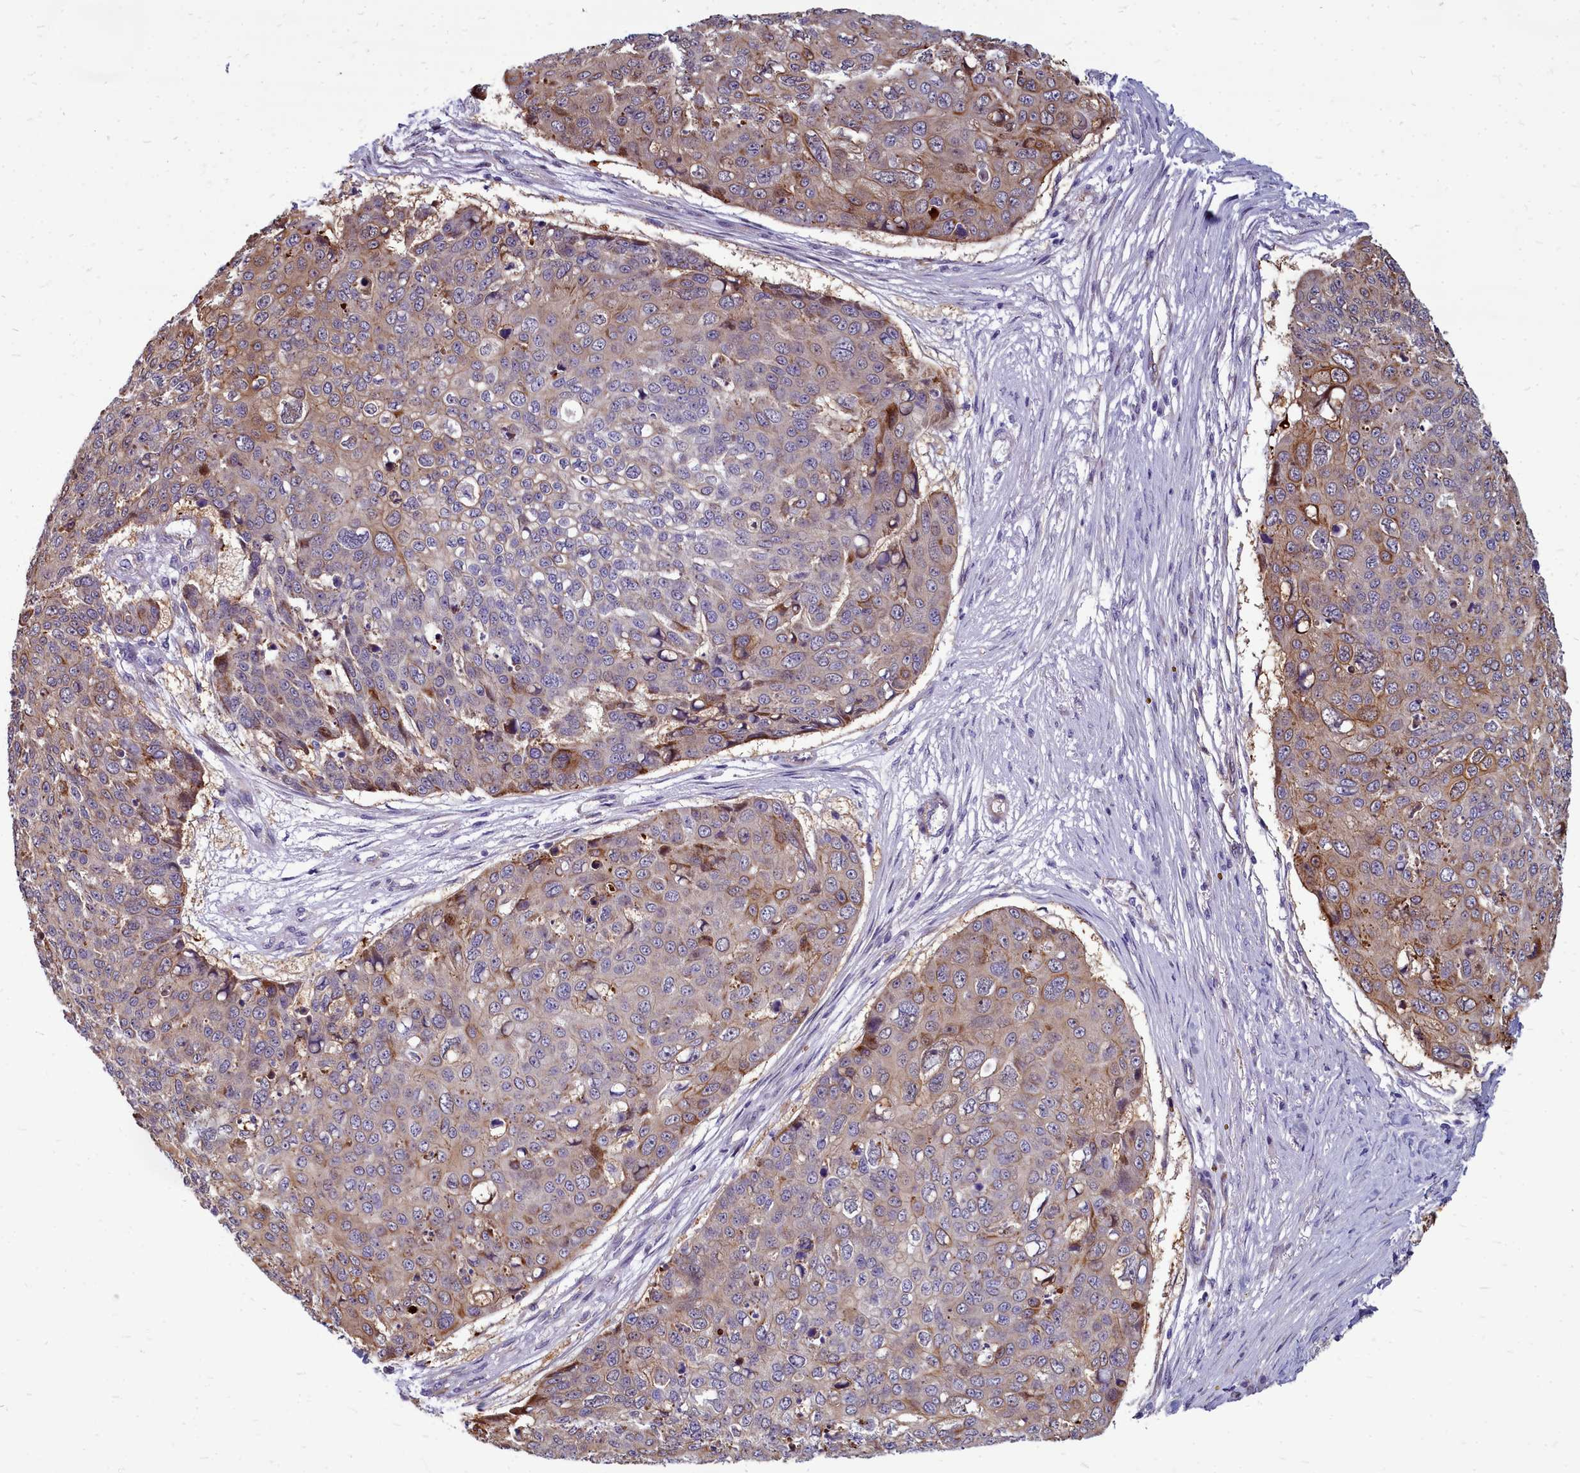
{"staining": {"intensity": "moderate", "quantity": ">75%", "location": "cytoplasmic/membranous"}, "tissue": "skin cancer", "cell_type": "Tumor cells", "image_type": "cancer", "snomed": [{"axis": "morphology", "description": "Squamous cell carcinoma, NOS"}, {"axis": "topography", "description": "Skin"}], "caption": "Brown immunohistochemical staining in squamous cell carcinoma (skin) exhibits moderate cytoplasmic/membranous expression in approximately >75% of tumor cells.", "gene": "TTC5", "patient": {"sex": "male", "age": 71}}